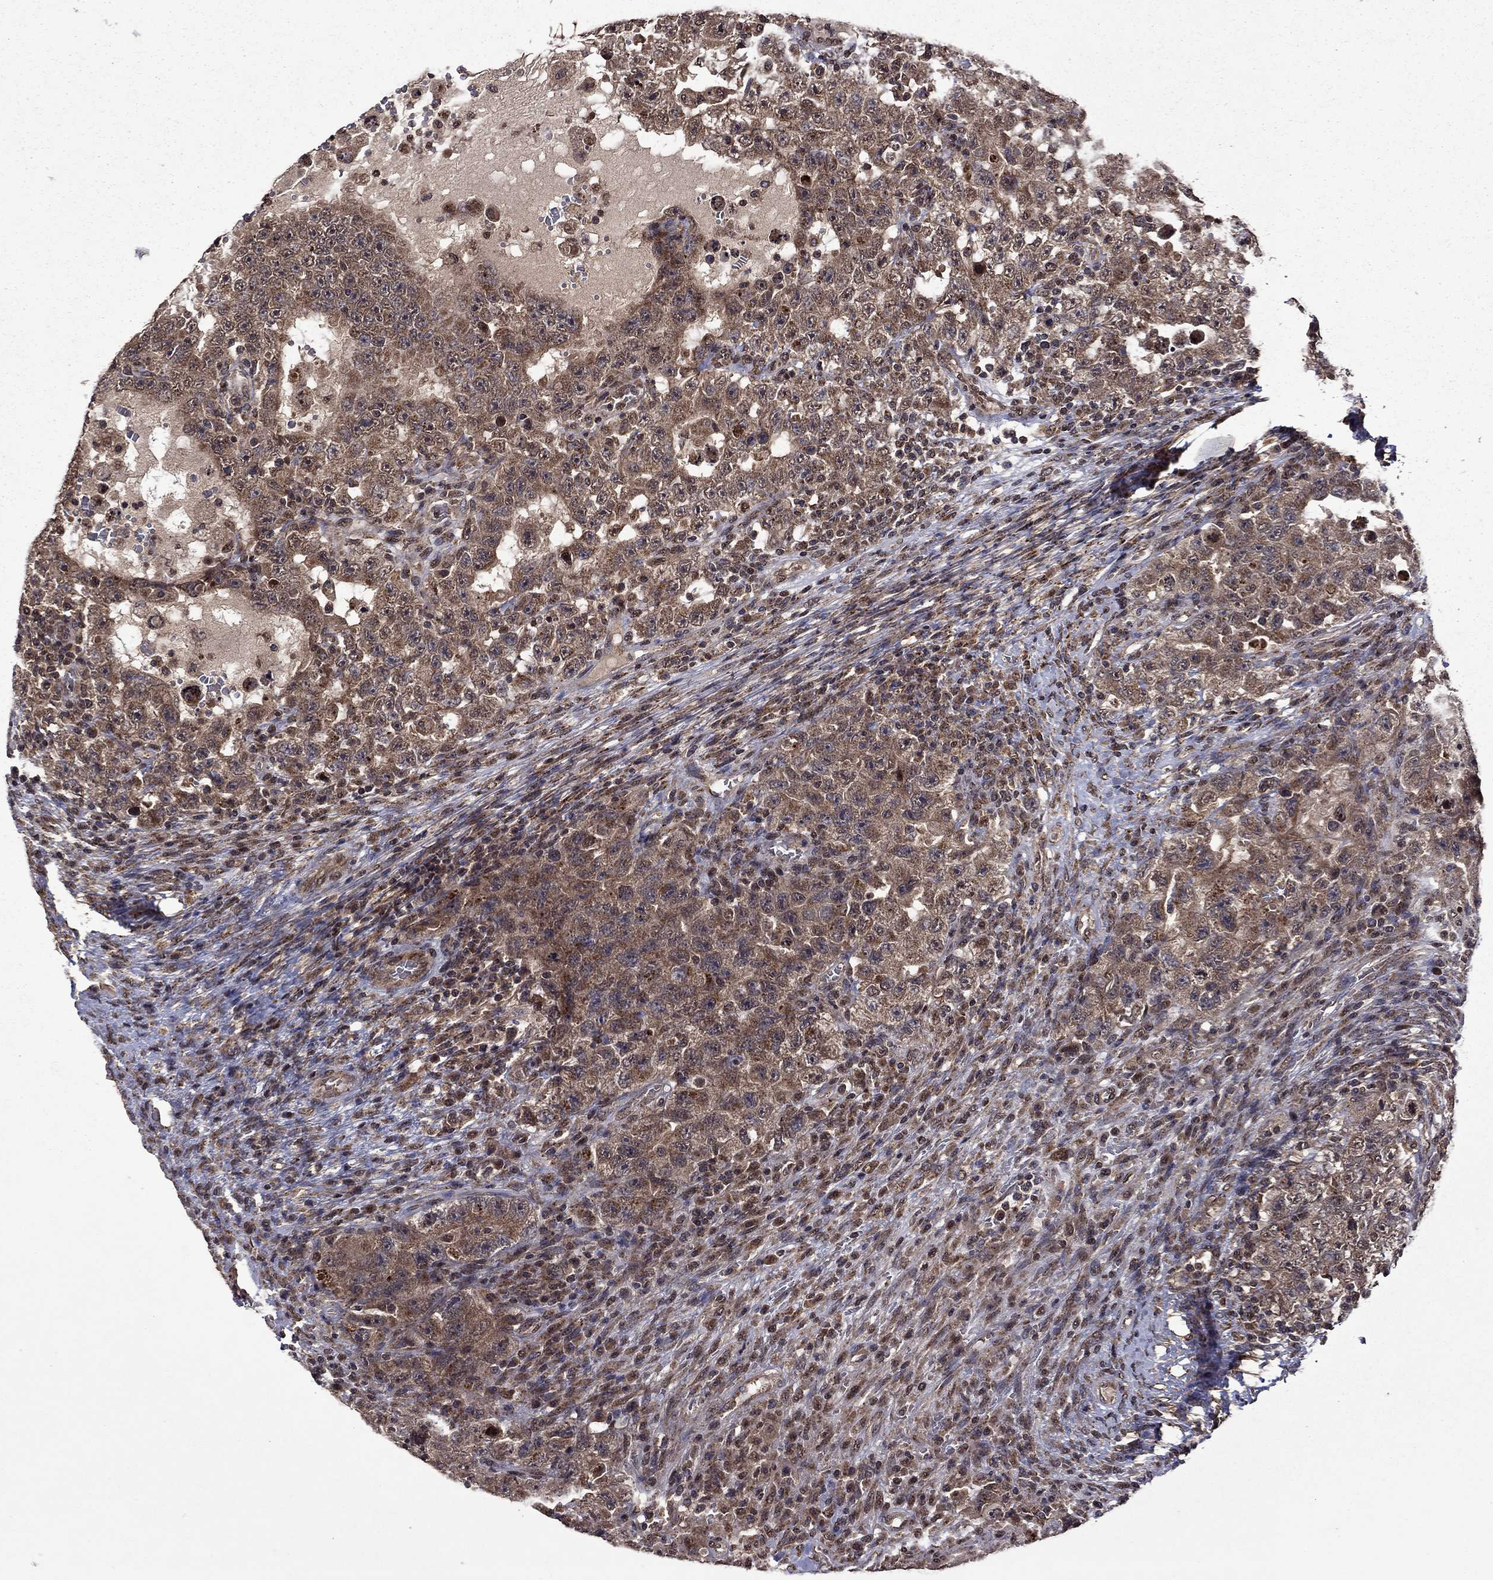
{"staining": {"intensity": "moderate", "quantity": ">75%", "location": "cytoplasmic/membranous,nuclear"}, "tissue": "testis cancer", "cell_type": "Tumor cells", "image_type": "cancer", "snomed": [{"axis": "morphology", "description": "Carcinoma, Embryonal, NOS"}, {"axis": "topography", "description": "Testis"}], "caption": "Moderate cytoplasmic/membranous and nuclear expression is identified in approximately >75% of tumor cells in testis cancer.", "gene": "ITM2B", "patient": {"sex": "male", "age": 26}}